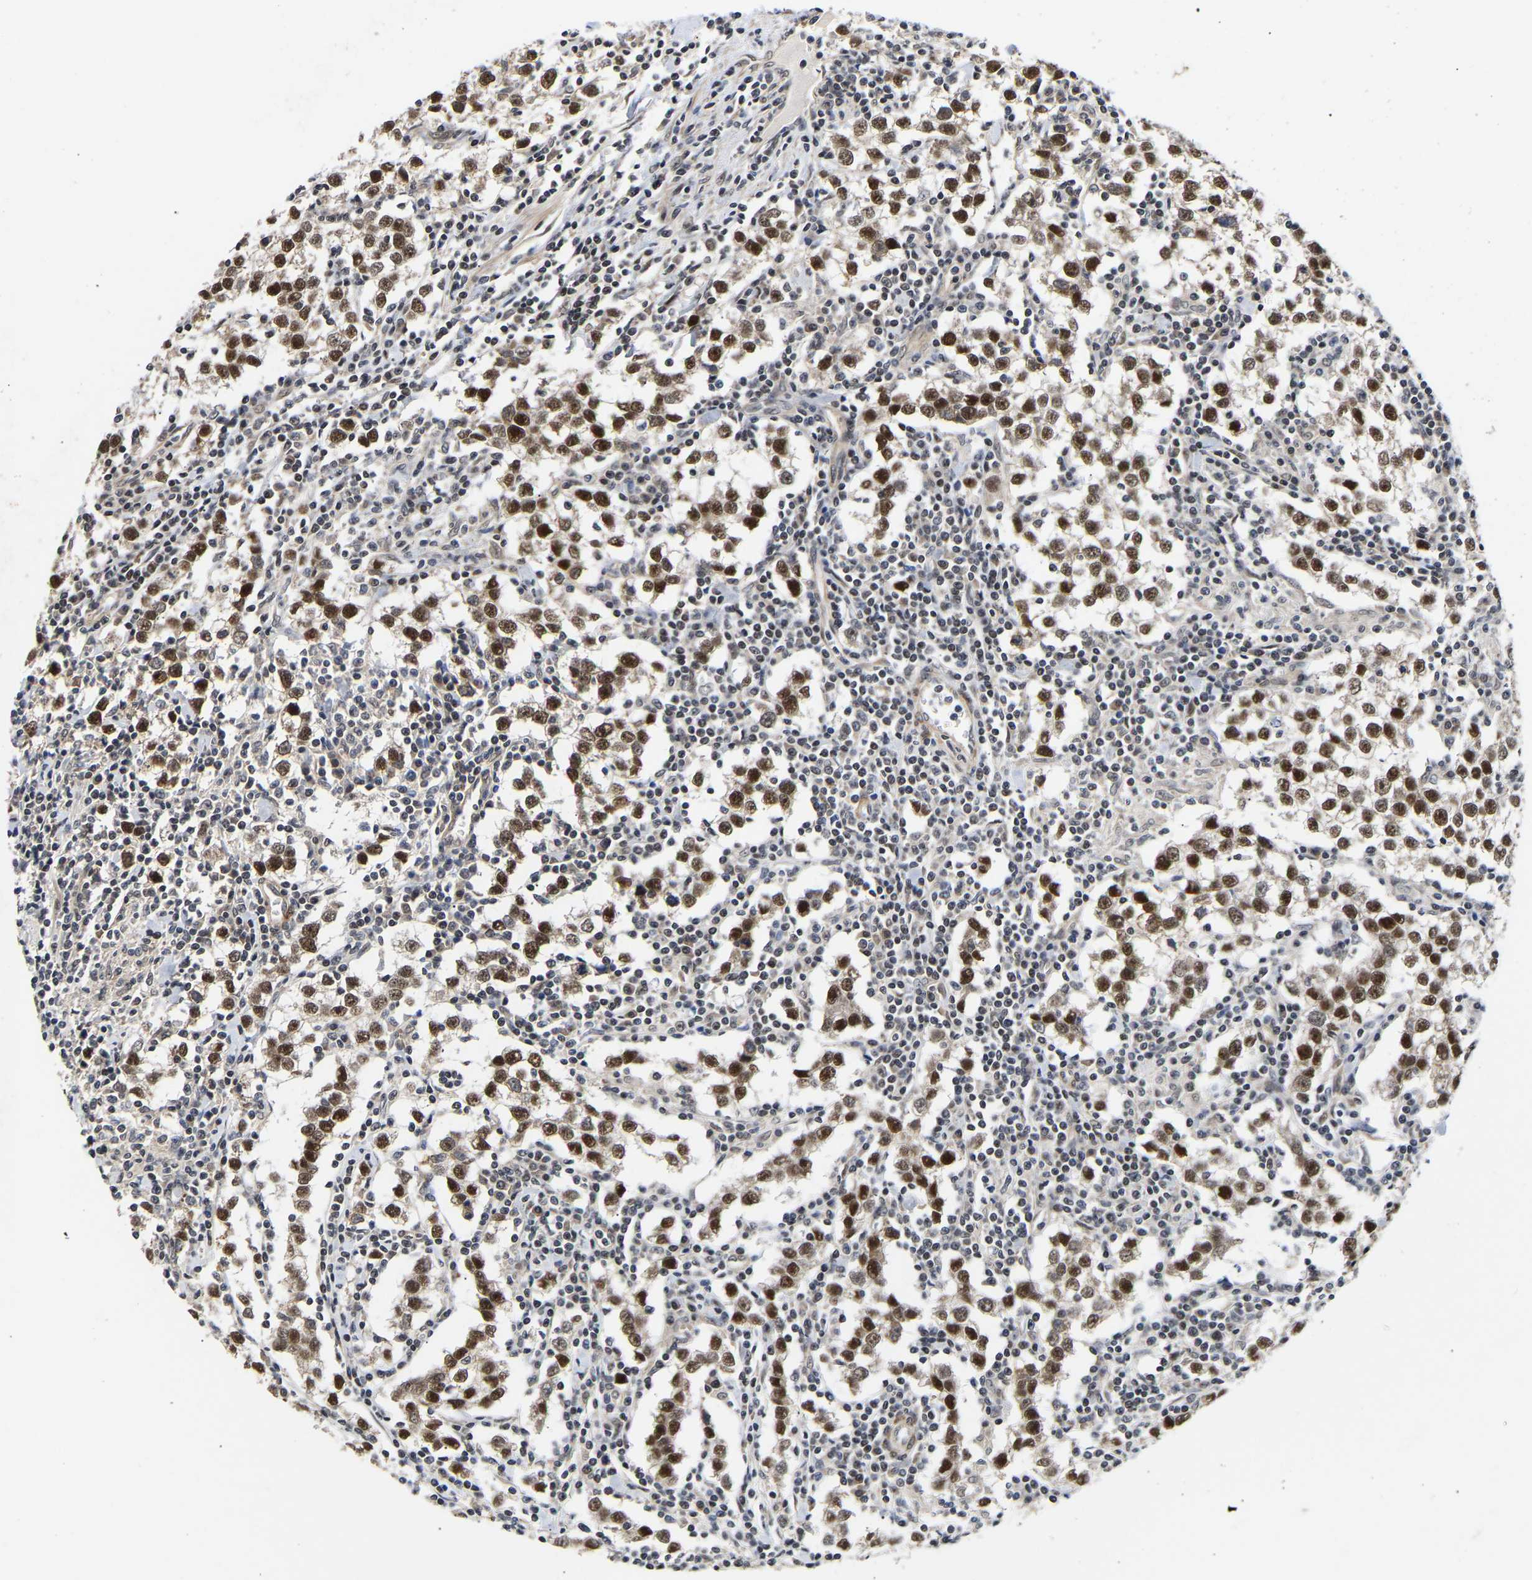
{"staining": {"intensity": "moderate", "quantity": ">75%", "location": "nuclear"}, "tissue": "testis cancer", "cell_type": "Tumor cells", "image_type": "cancer", "snomed": [{"axis": "morphology", "description": "Seminoma, NOS"}, {"axis": "morphology", "description": "Carcinoma, Embryonal, NOS"}, {"axis": "topography", "description": "Testis"}], "caption": "Embryonal carcinoma (testis) was stained to show a protein in brown. There is medium levels of moderate nuclear positivity in approximately >75% of tumor cells.", "gene": "METTL16", "patient": {"sex": "male", "age": 36}}